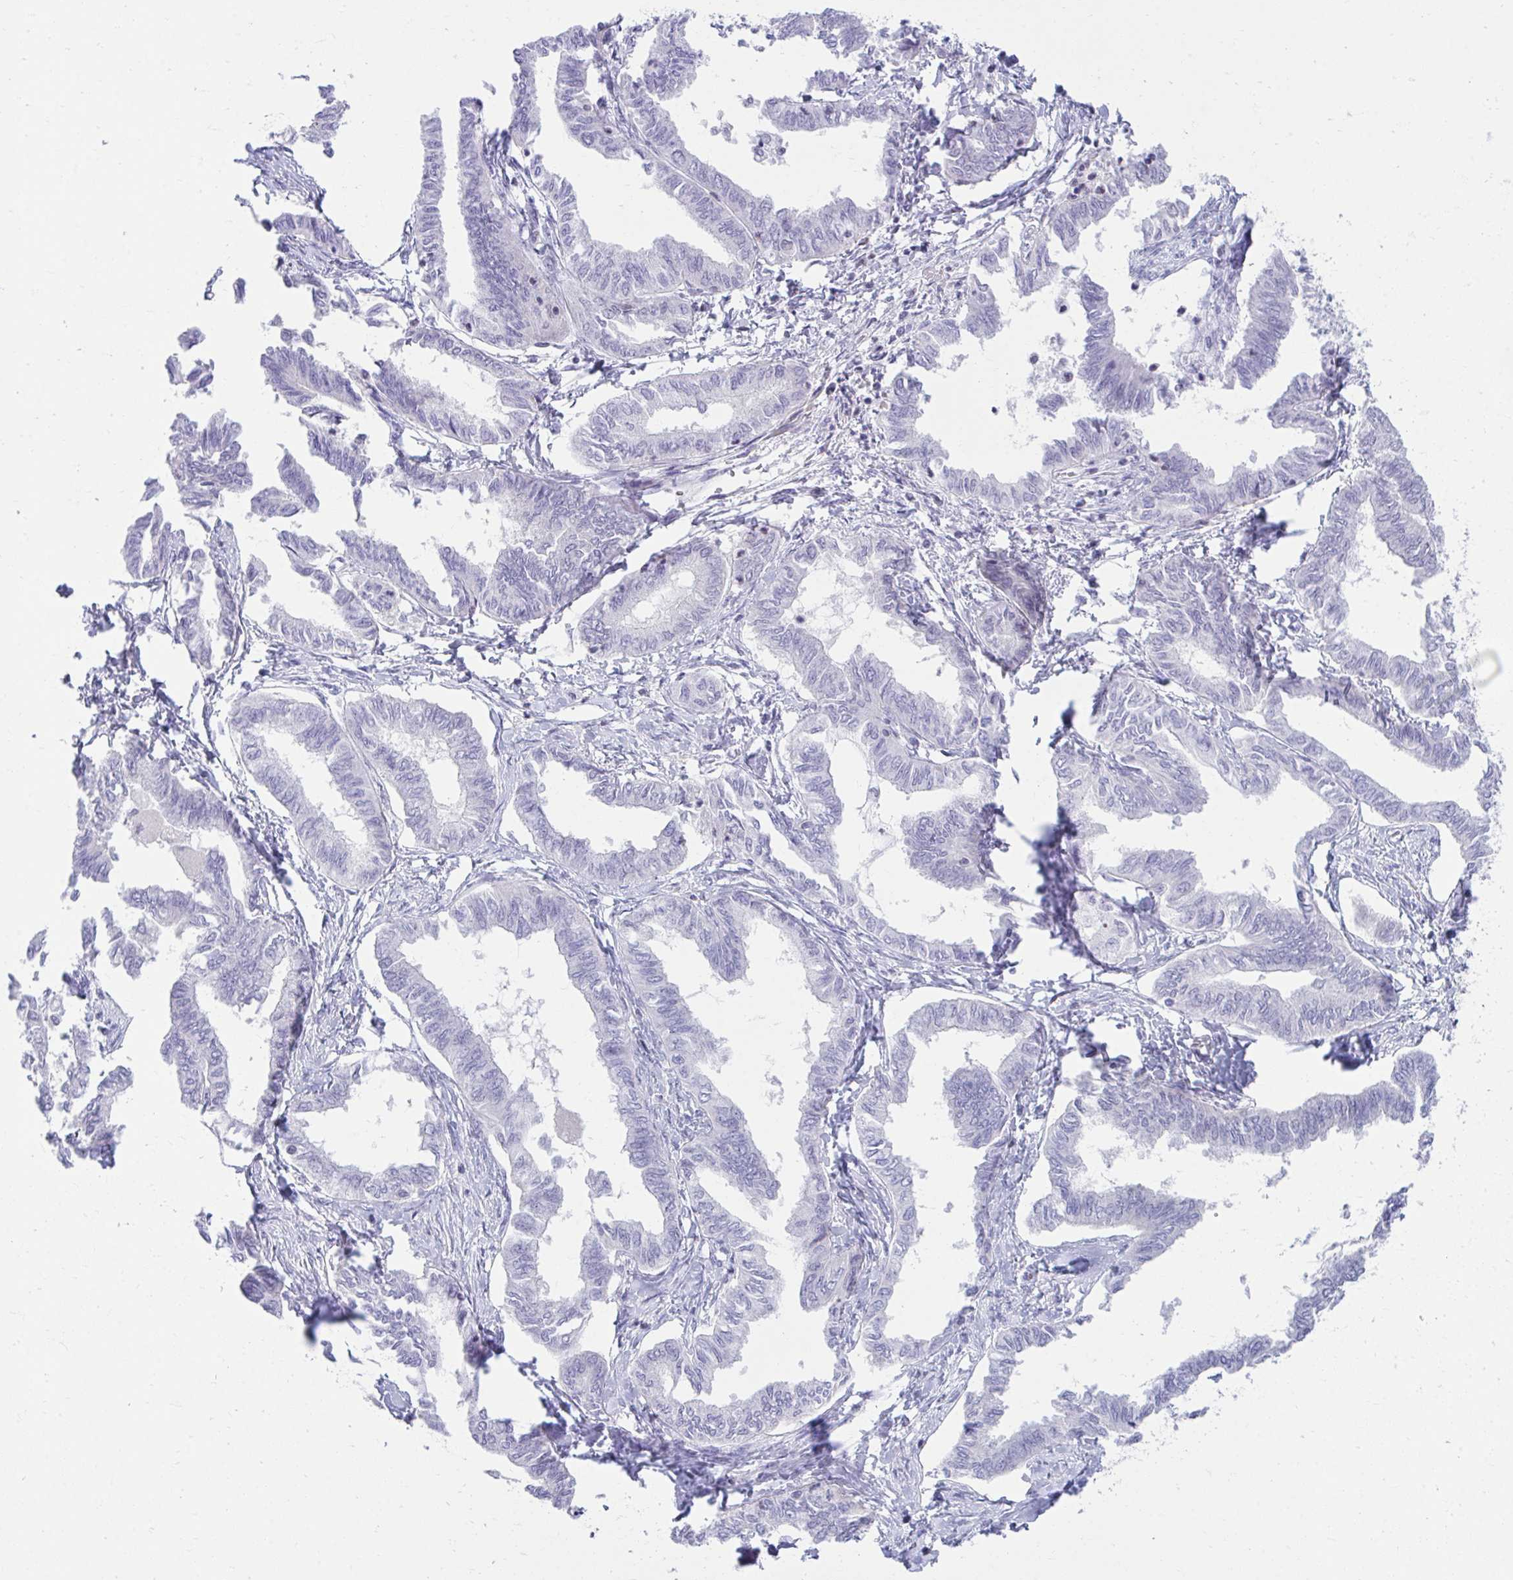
{"staining": {"intensity": "negative", "quantity": "none", "location": "none"}, "tissue": "ovarian cancer", "cell_type": "Tumor cells", "image_type": "cancer", "snomed": [{"axis": "morphology", "description": "Carcinoma, endometroid"}, {"axis": "topography", "description": "Ovary"}], "caption": "DAB immunohistochemical staining of ovarian cancer (endometroid carcinoma) displays no significant expression in tumor cells.", "gene": "OR7A5", "patient": {"sex": "female", "age": 70}}